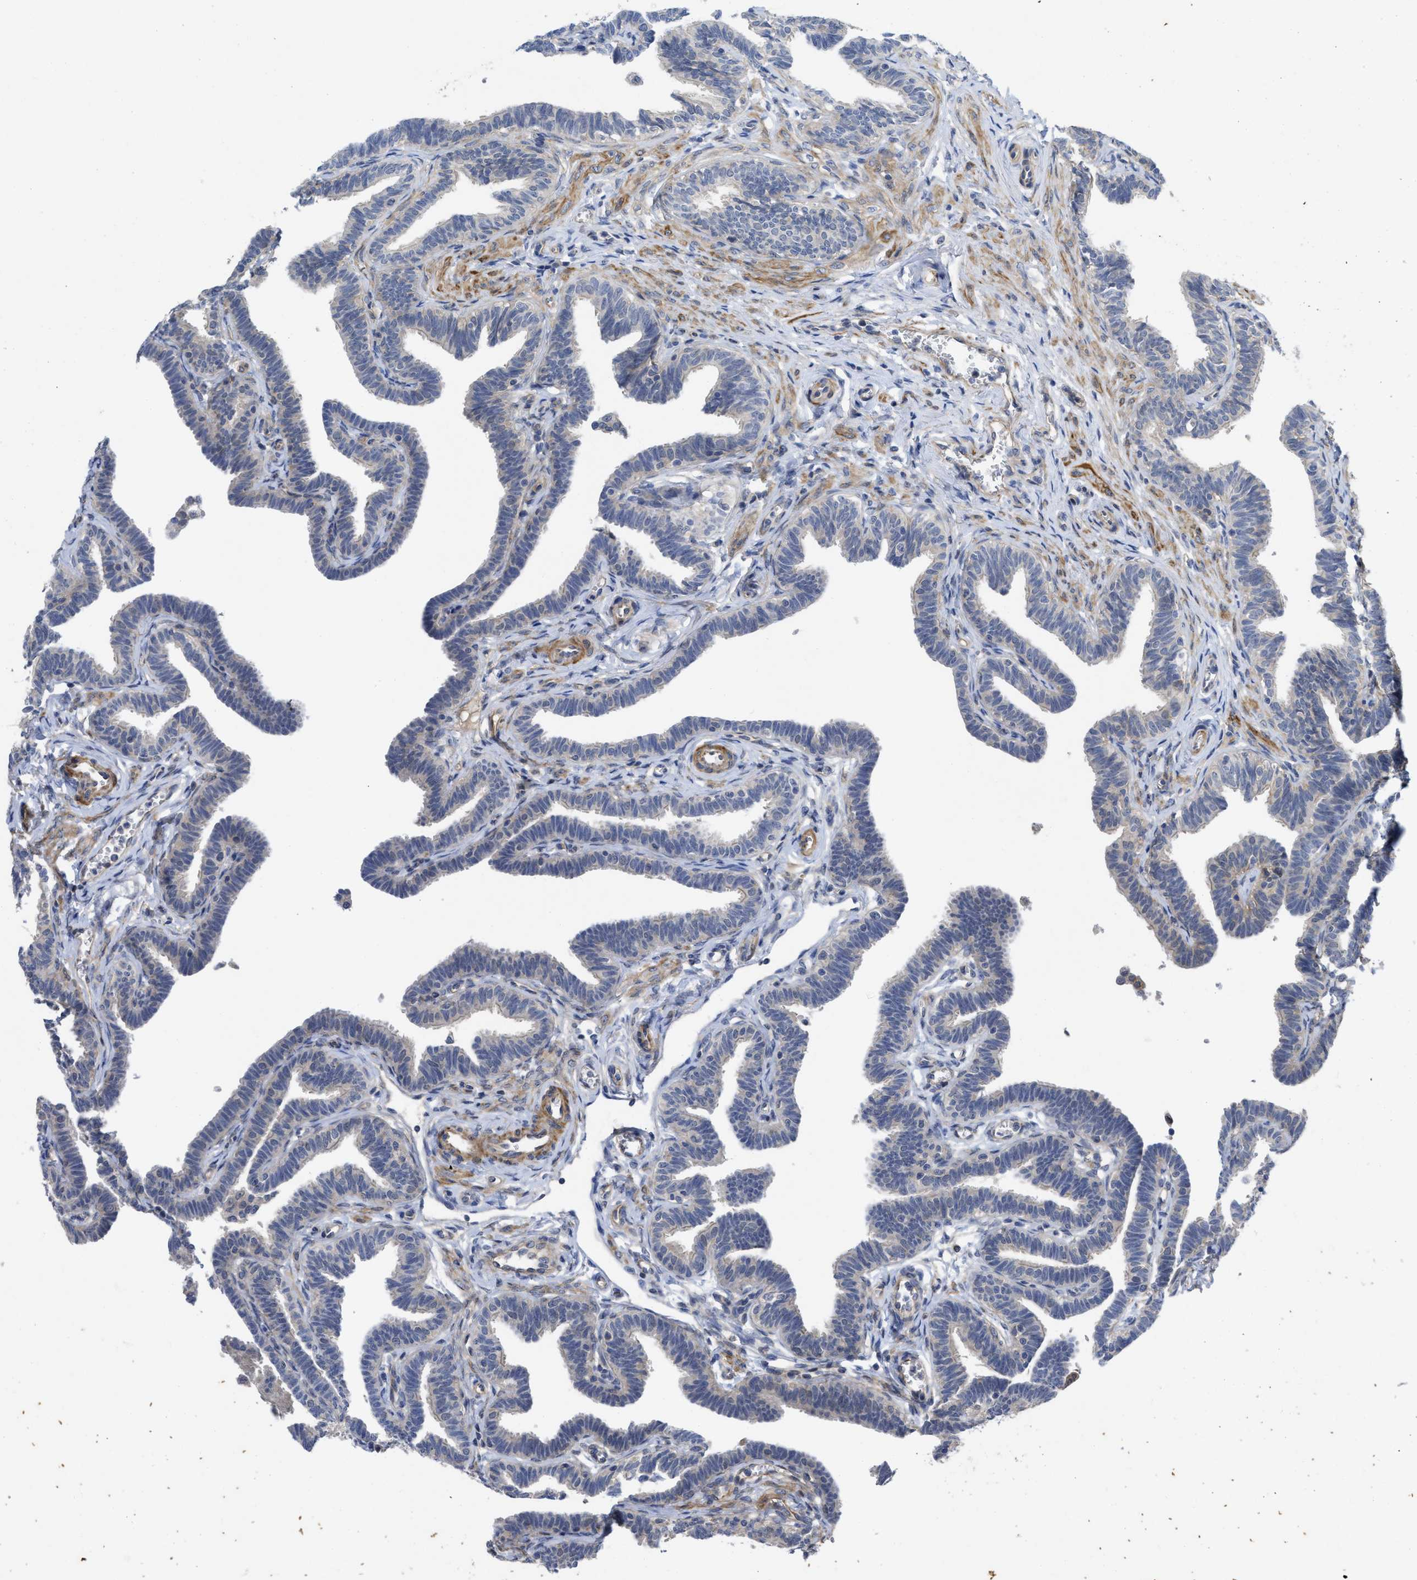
{"staining": {"intensity": "negative", "quantity": "none", "location": "none"}, "tissue": "fallopian tube", "cell_type": "Glandular cells", "image_type": "normal", "snomed": [{"axis": "morphology", "description": "Normal tissue, NOS"}, {"axis": "topography", "description": "Fallopian tube"}, {"axis": "topography", "description": "Ovary"}], "caption": "The immunohistochemistry photomicrograph has no significant positivity in glandular cells of fallopian tube. (DAB immunohistochemistry (IHC) with hematoxylin counter stain).", "gene": "ARHGEF26", "patient": {"sex": "female", "age": 23}}